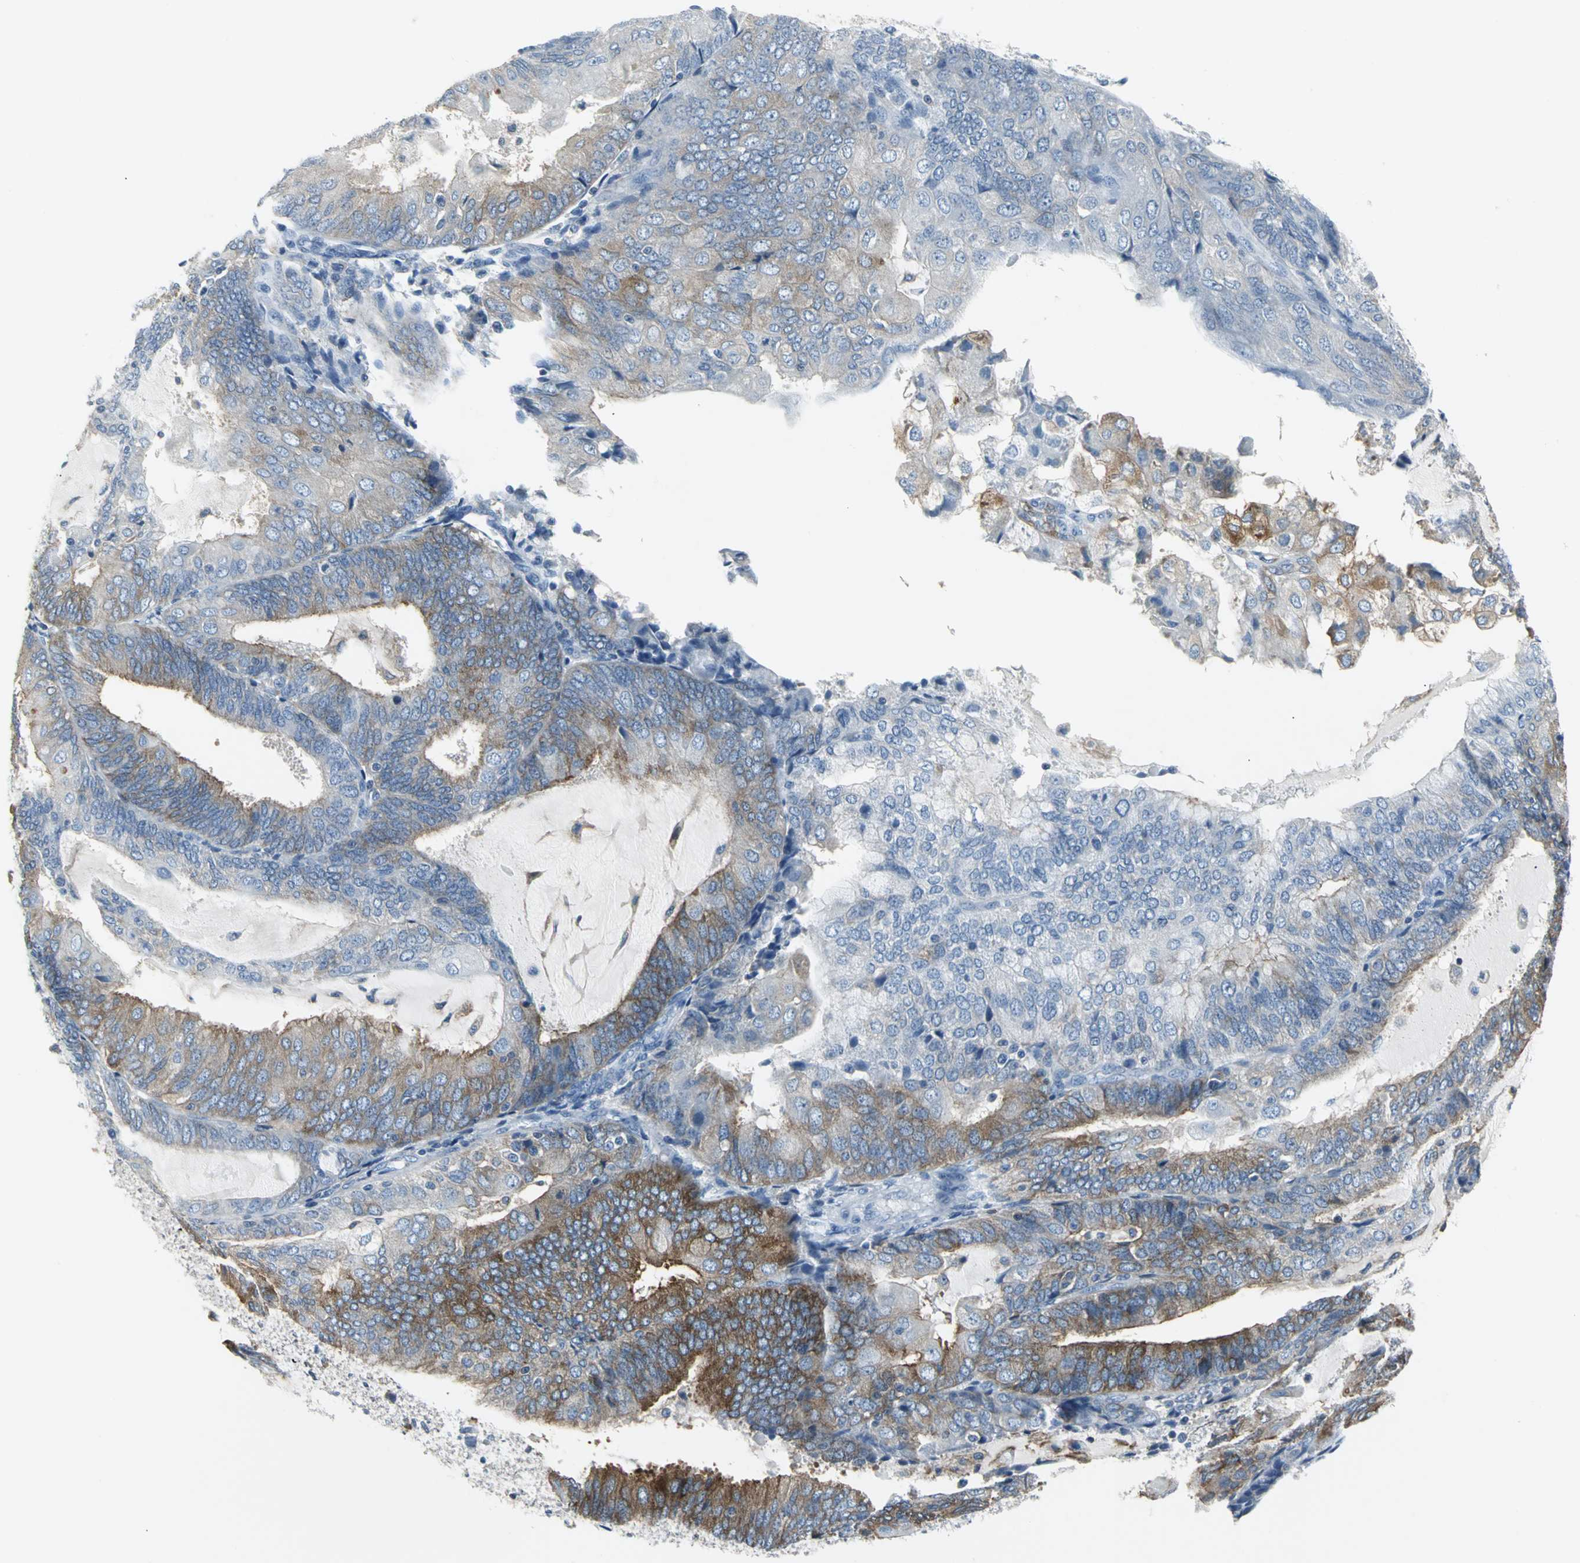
{"staining": {"intensity": "moderate", "quantity": ">75%", "location": "cytoplasmic/membranous"}, "tissue": "endometrial cancer", "cell_type": "Tumor cells", "image_type": "cancer", "snomed": [{"axis": "morphology", "description": "Adenocarcinoma, NOS"}, {"axis": "topography", "description": "Endometrium"}], "caption": "Endometrial adenocarcinoma tissue displays moderate cytoplasmic/membranous positivity in about >75% of tumor cells, visualized by immunohistochemistry.", "gene": "IQGAP2", "patient": {"sex": "female", "age": 81}}